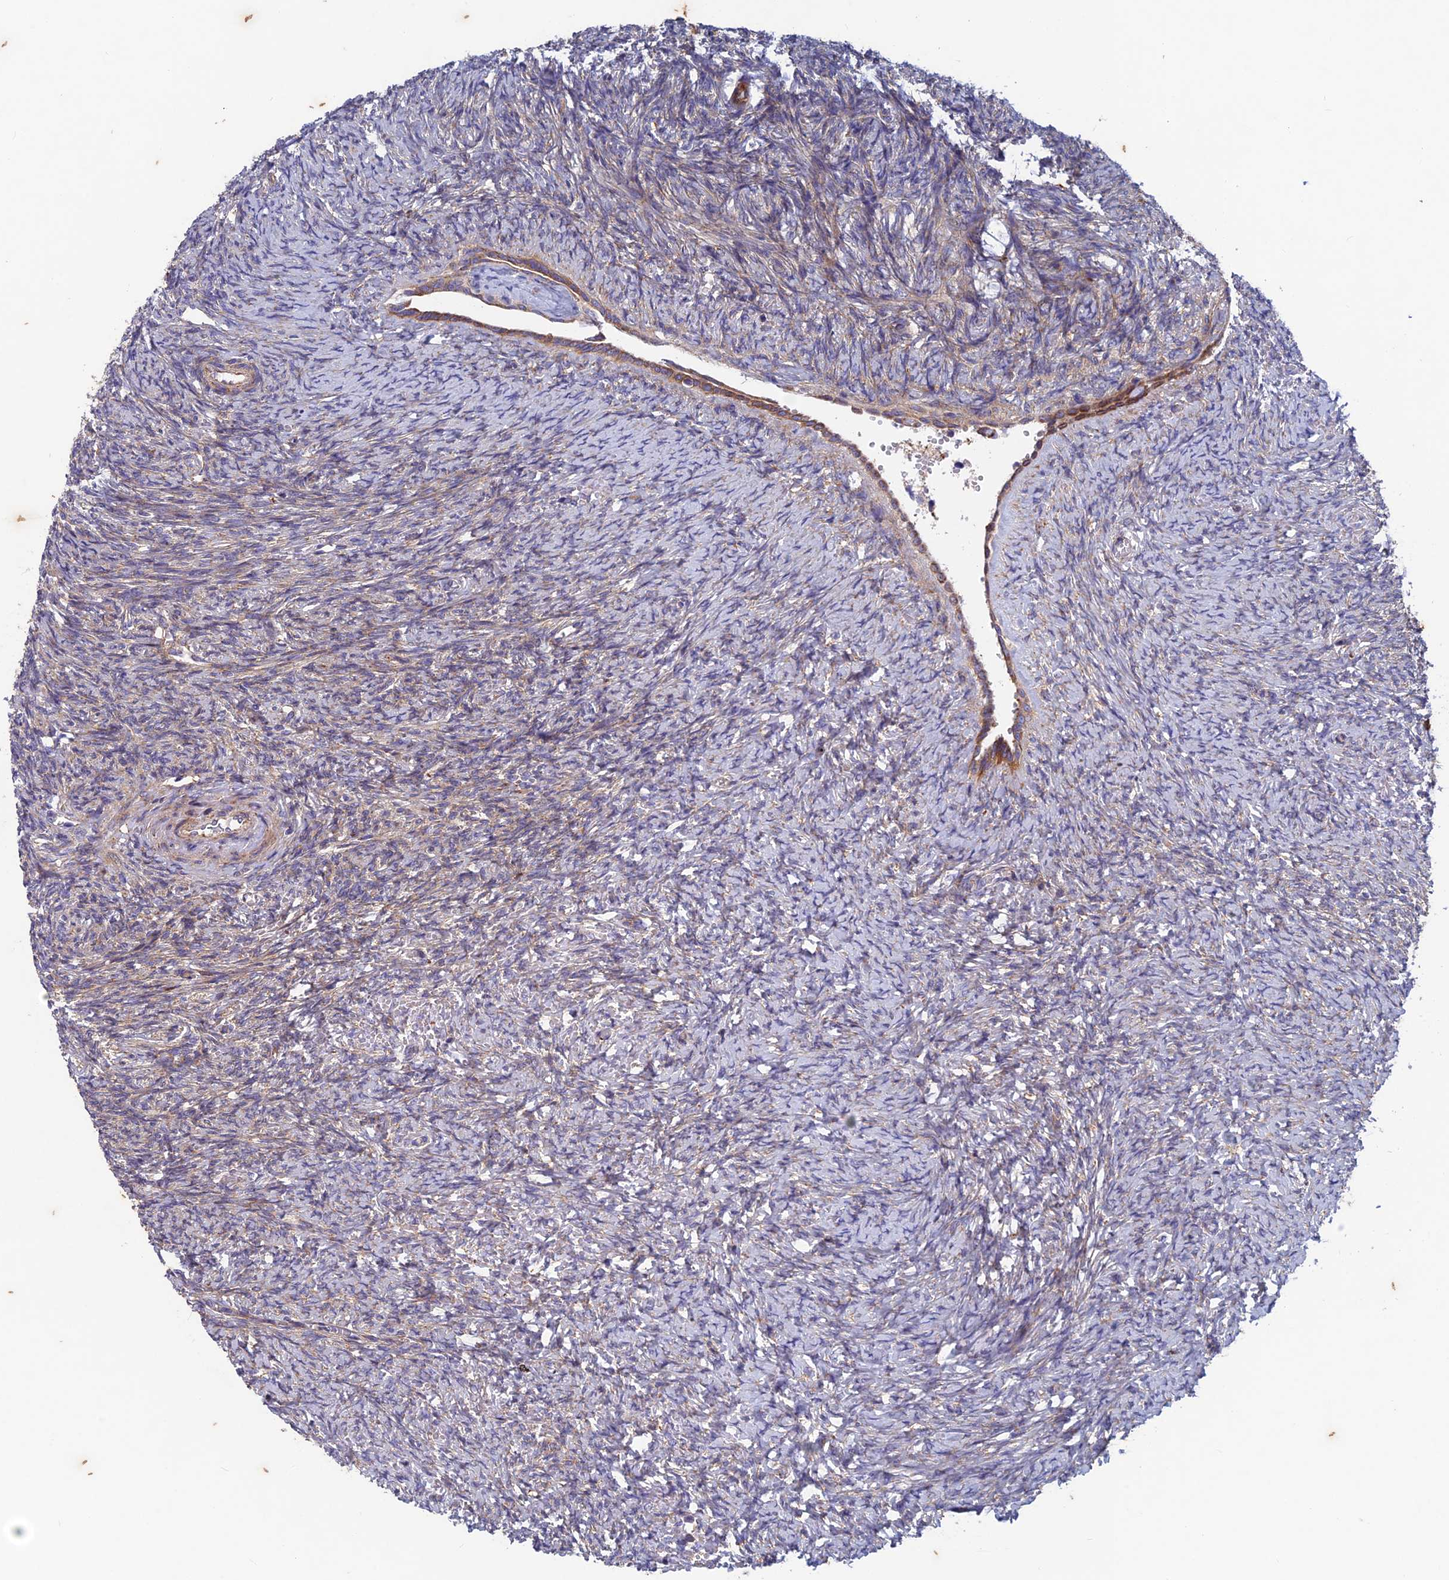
{"staining": {"intensity": "weak", "quantity": "25%-75%", "location": "cytoplasmic/membranous"}, "tissue": "ovary", "cell_type": "Ovarian stroma cells", "image_type": "normal", "snomed": [{"axis": "morphology", "description": "Normal tissue, NOS"}, {"axis": "topography", "description": "Ovary"}], "caption": "A histopathology image of ovary stained for a protein demonstrates weak cytoplasmic/membranous brown staining in ovarian stroma cells. The staining is performed using DAB (3,3'-diaminobenzidine) brown chromogen to label protein expression. The nuclei are counter-stained blue using hematoxylin.", "gene": "AP4S1", "patient": {"sex": "female", "age": 41}}